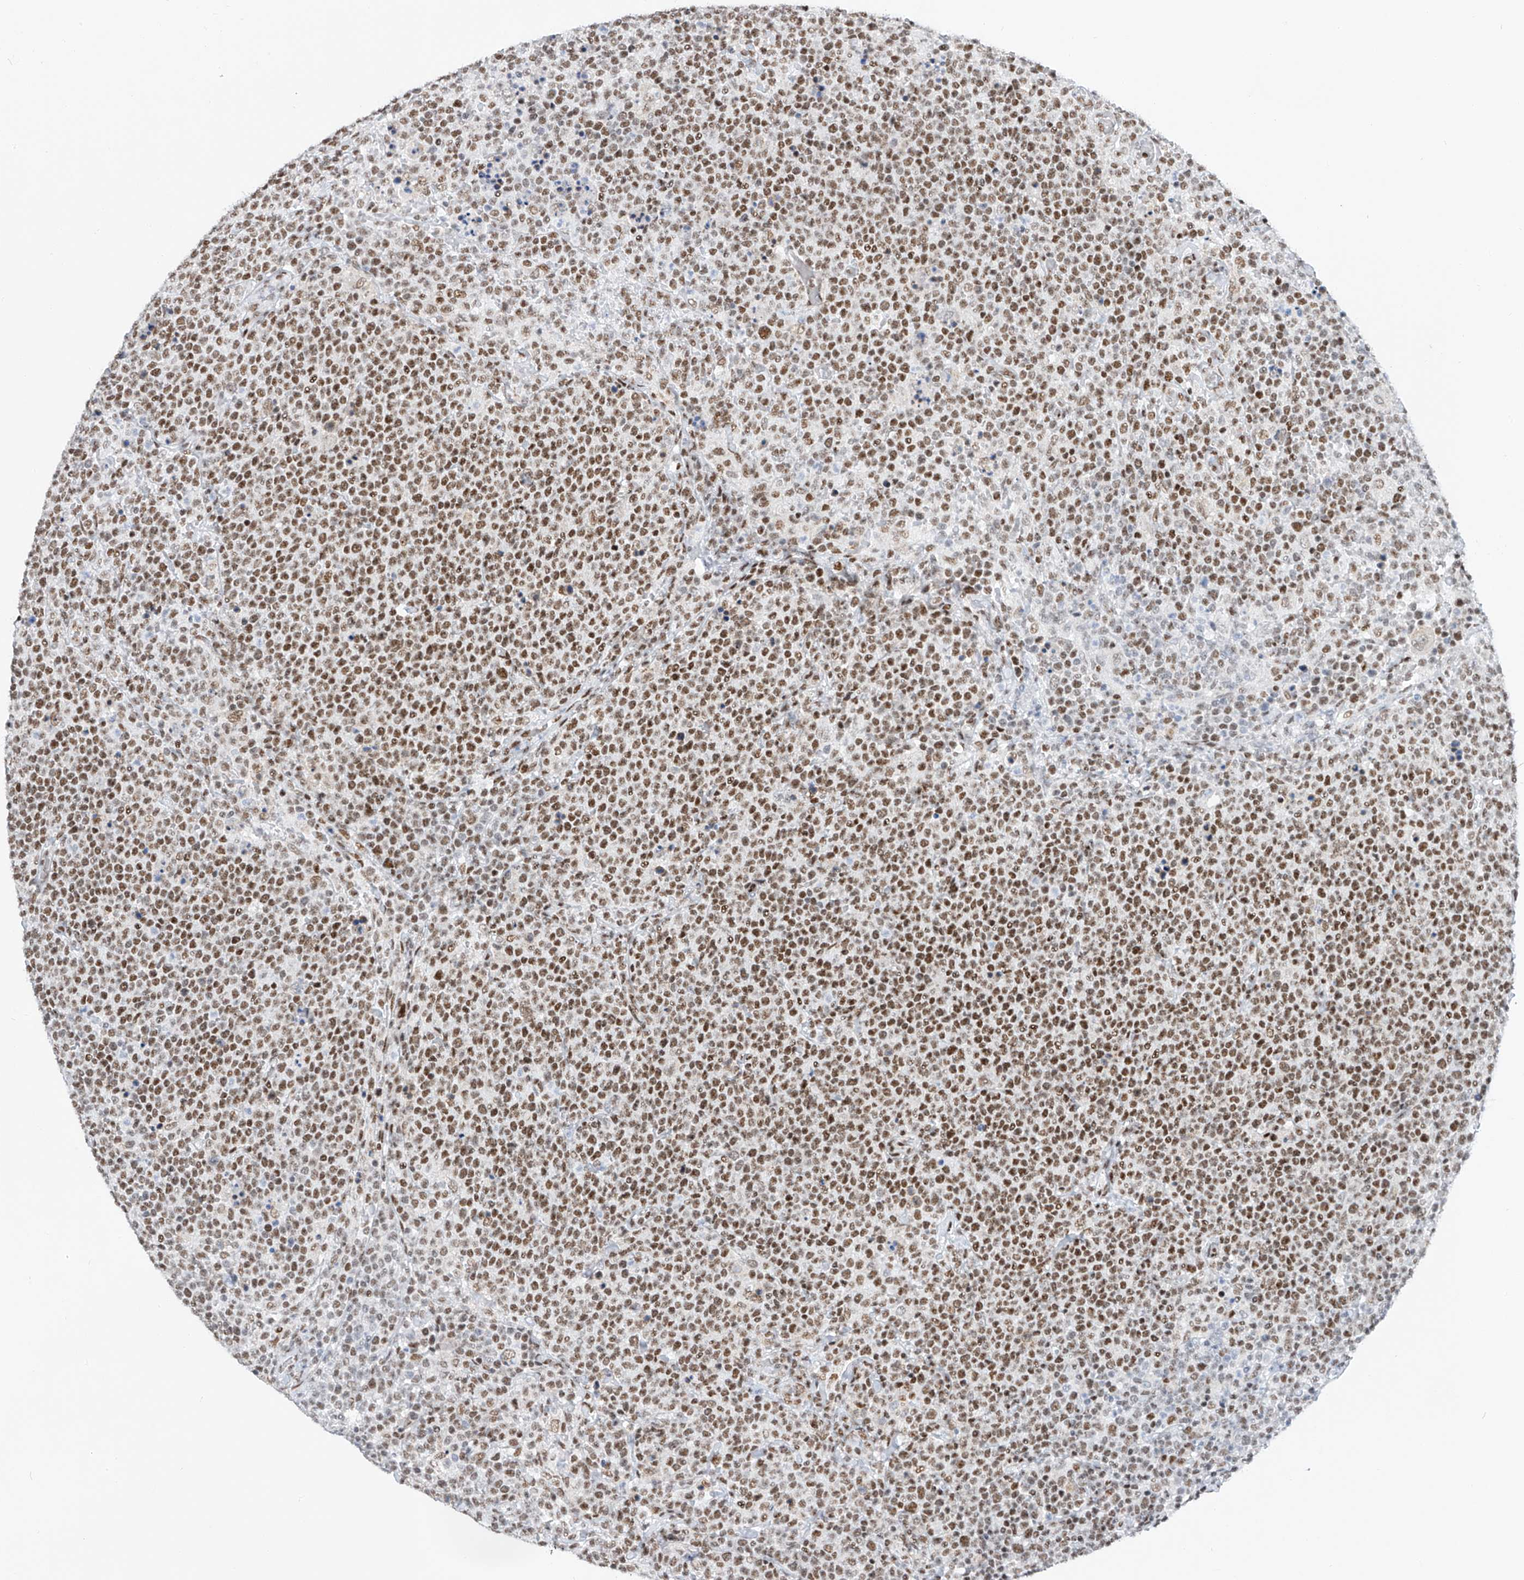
{"staining": {"intensity": "moderate", "quantity": ">75%", "location": "nuclear"}, "tissue": "lymphoma", "cell_type": "Tumor cells", "image_type": "cancer", "snomed": [{"axis": "morphology", "description": "Malignant lymphoma, non-Hodgkin's type, High grade"}, {"axis": "topography", "description": "Lymph node"}], "caption": "Immunohistochemistry (DAB) staining of malignant lymphoma, non-Hodgkin's type (high-grade) shows moderate nuclear protein staining in approximately >75% of tumor cells. Nuclei are stained in blue.", "gene": "TAF4", "patient": {"sex": "male", "age": 61}}